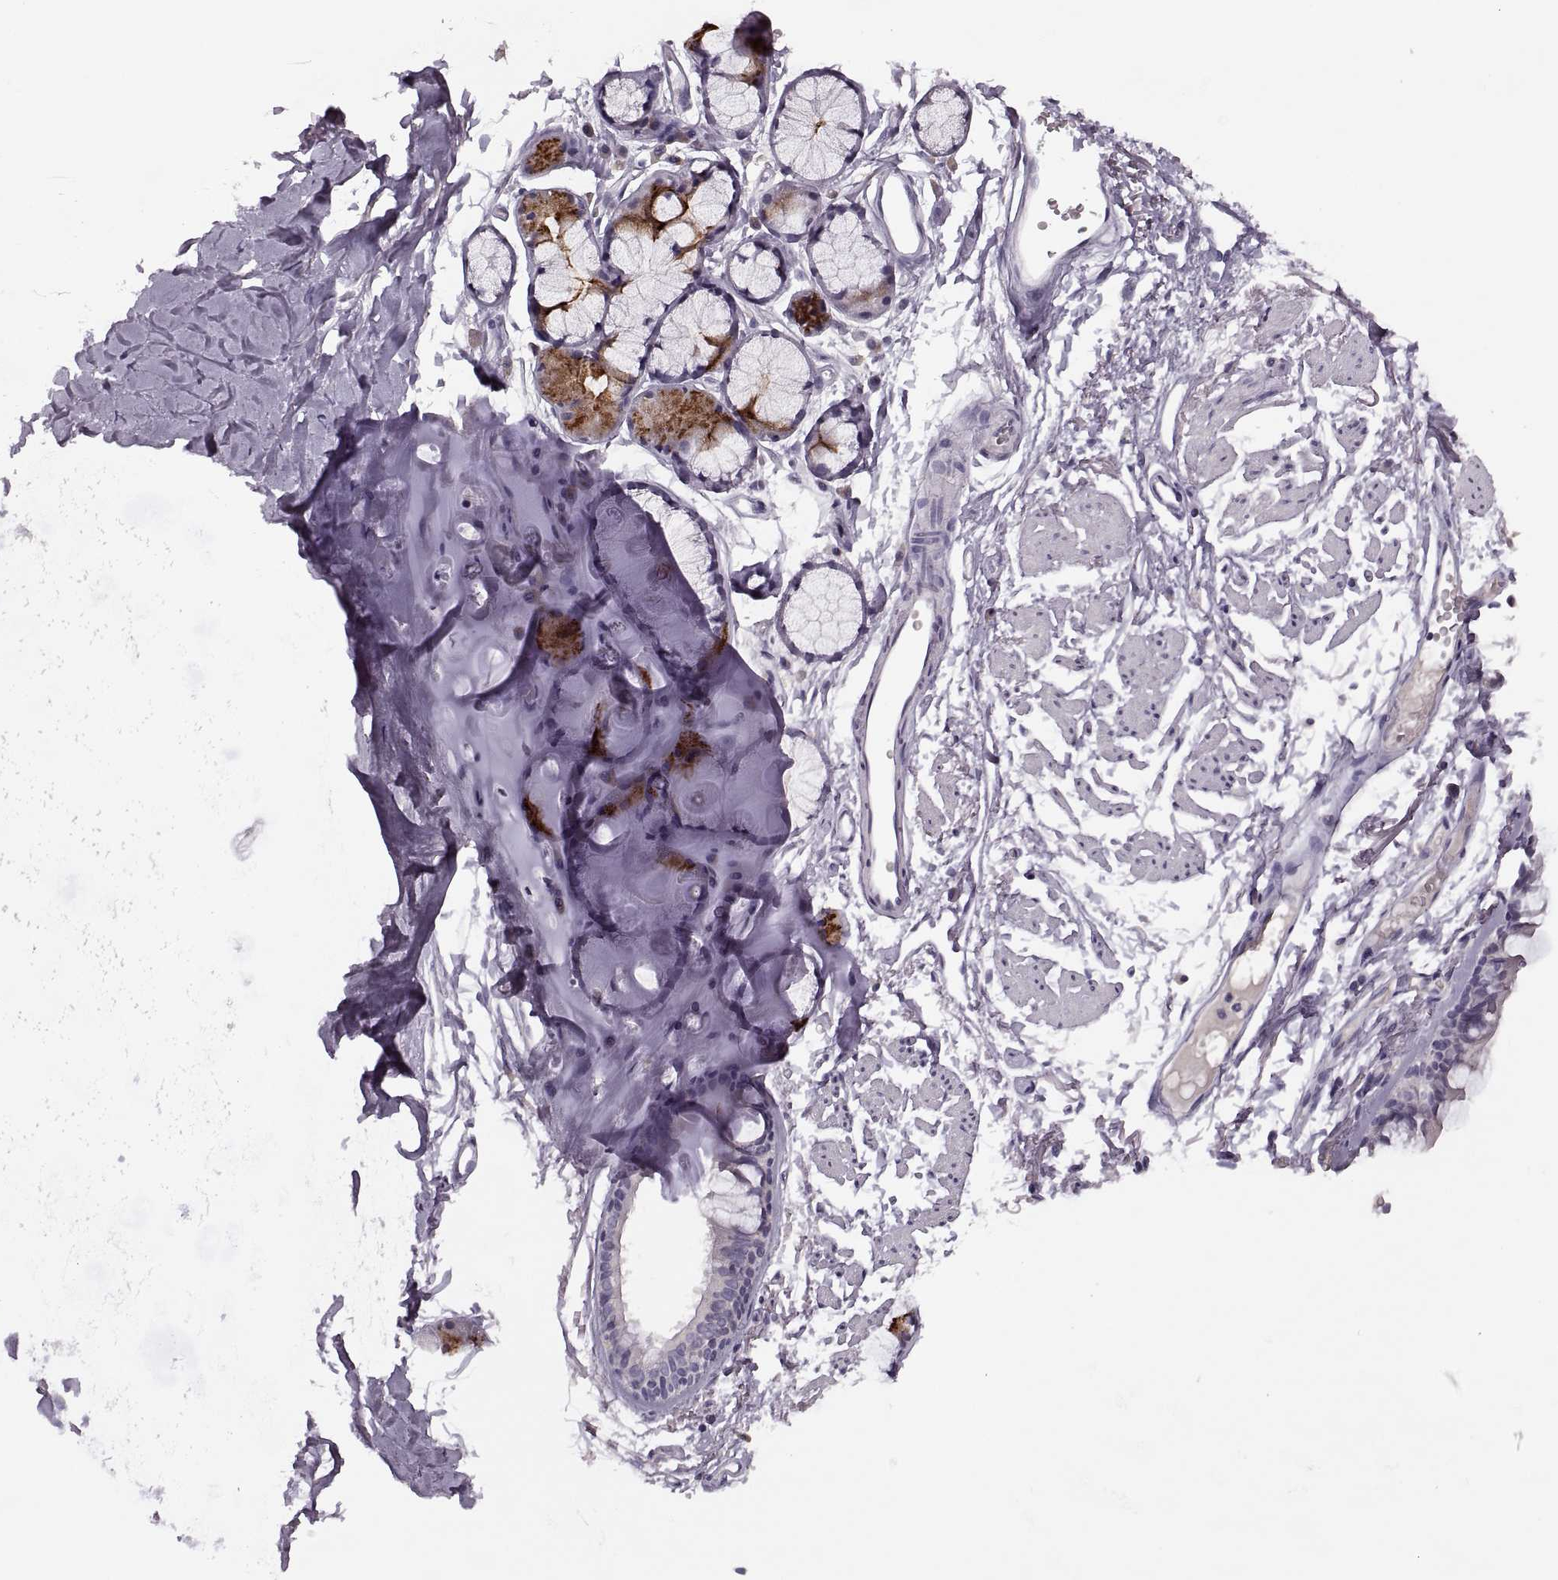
{"staining": {"intensity": "negative", "quantity": "none", "location": "none"}, "tissue": "soft tissue", "cell_type": "Chondrocytes", "image_type": "normal", "snomed": [{"axis": "morphology", "description": "Normal tissue, NOS"}, {"axis": "topography", "description": "Cartilage tissue"}, {"axis": "topography", "description": "Bronchus"}], "caption": "A photomicrograph of soft tissue stained for a protein shows no brown staining in chondrocytes.", "gene": "CACNA1F", "patient": {"sex": "female", "age": 79}}